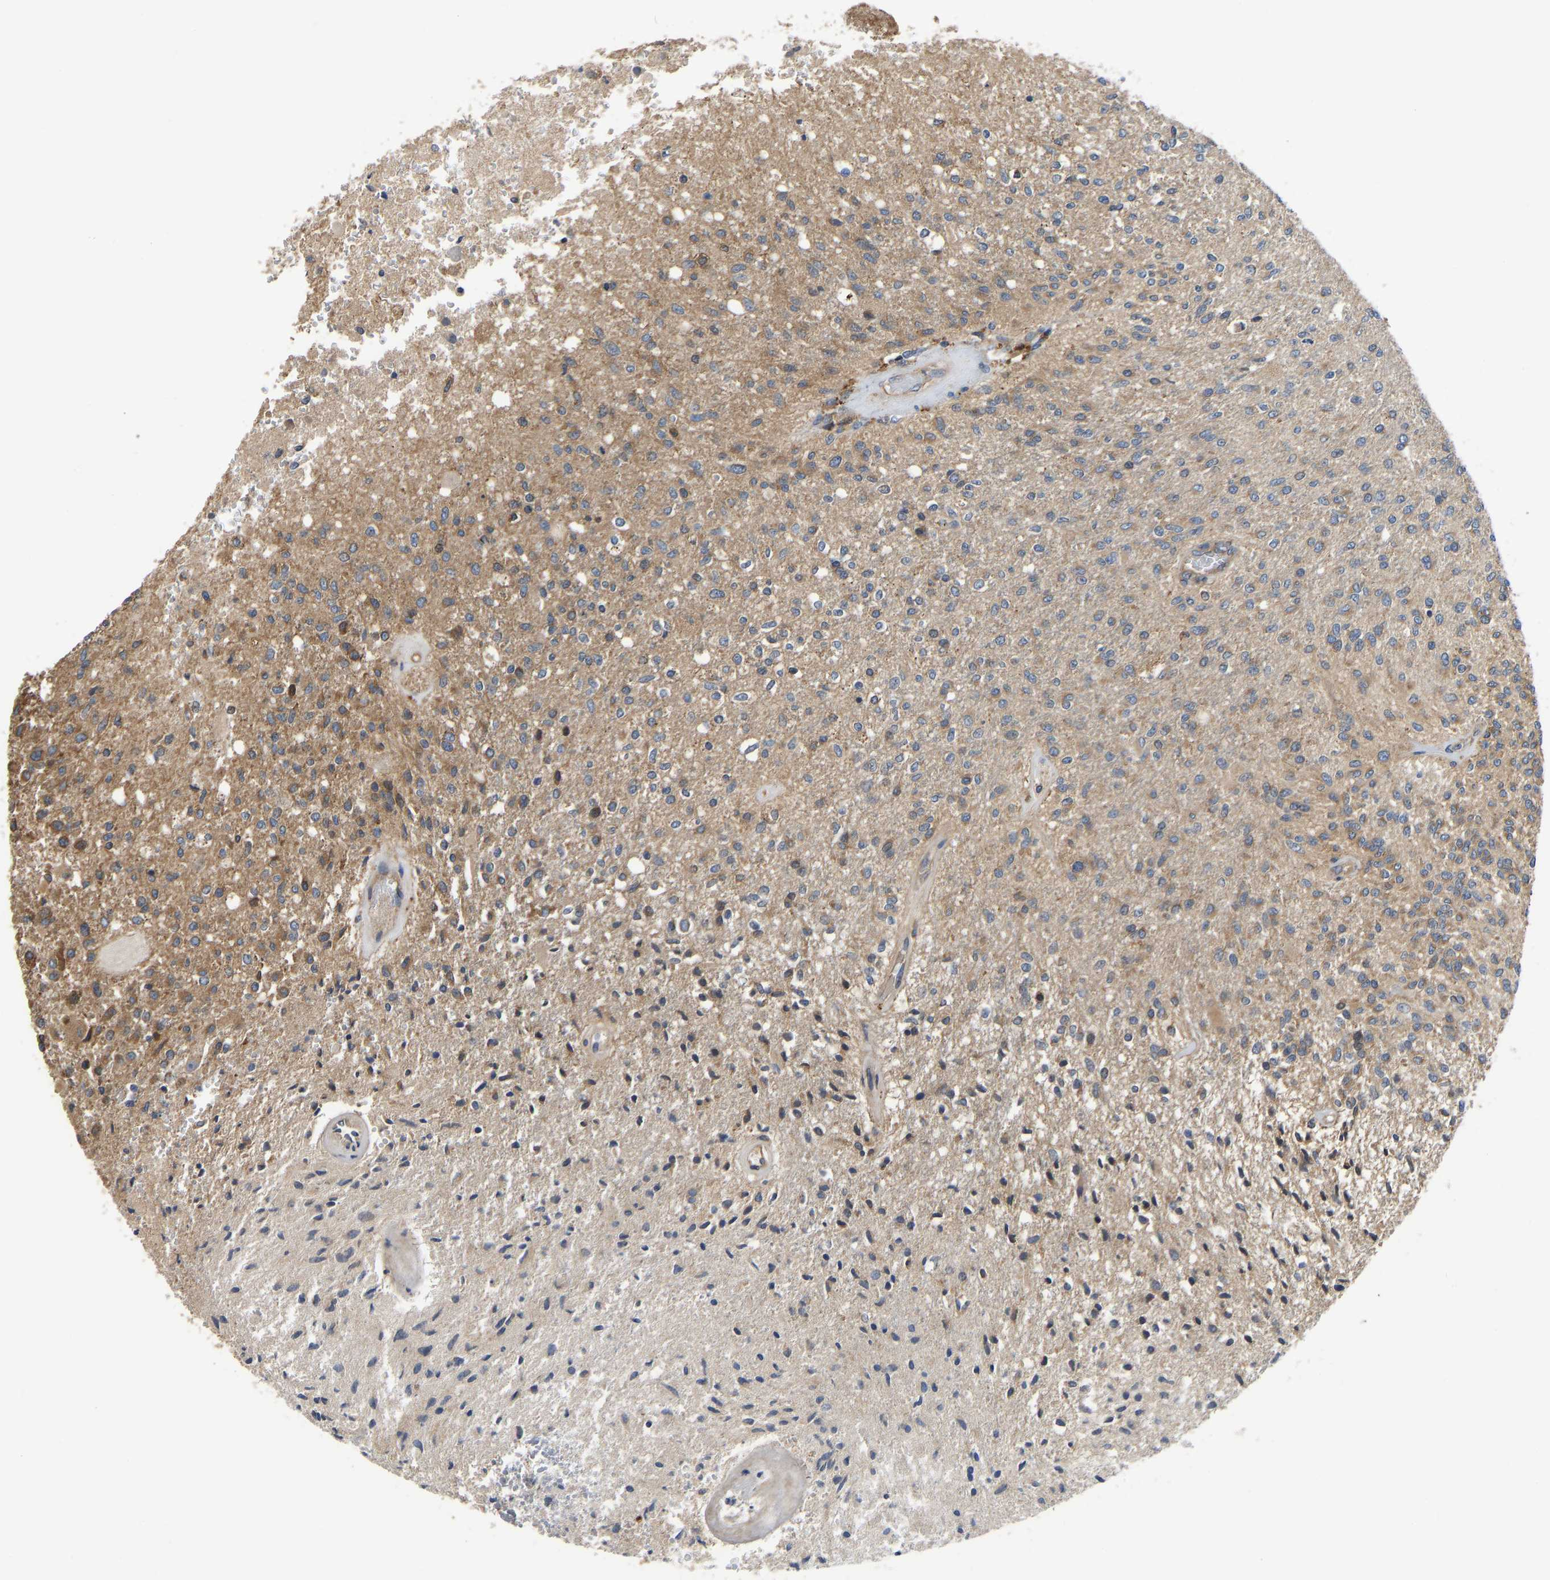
{"staining": {"intensity": "moderate", "quantity": "25%-75%", "location": "cytoplasmic/membranous"}, "tissue": "glioma", "cell_type": "Tumor cells", "image_type": "cancer", "snomed": [{"axis": "morphology", "description": "Normal tissue, NOS"}, {"axis": "morphology", "description": "Glioma, malignant, High grade"}, {"axis": "topography", "description": "Cerebral cortex"}], "caption": "Immunohistochemical staining of human malignant high-grade glioma exhibits moderate cytoplasmic/membranous protein positivity in approximately 25%-75% of tumor cells.", "gene": "FLNB", "patient": {"sex": "male", "age": 77}}